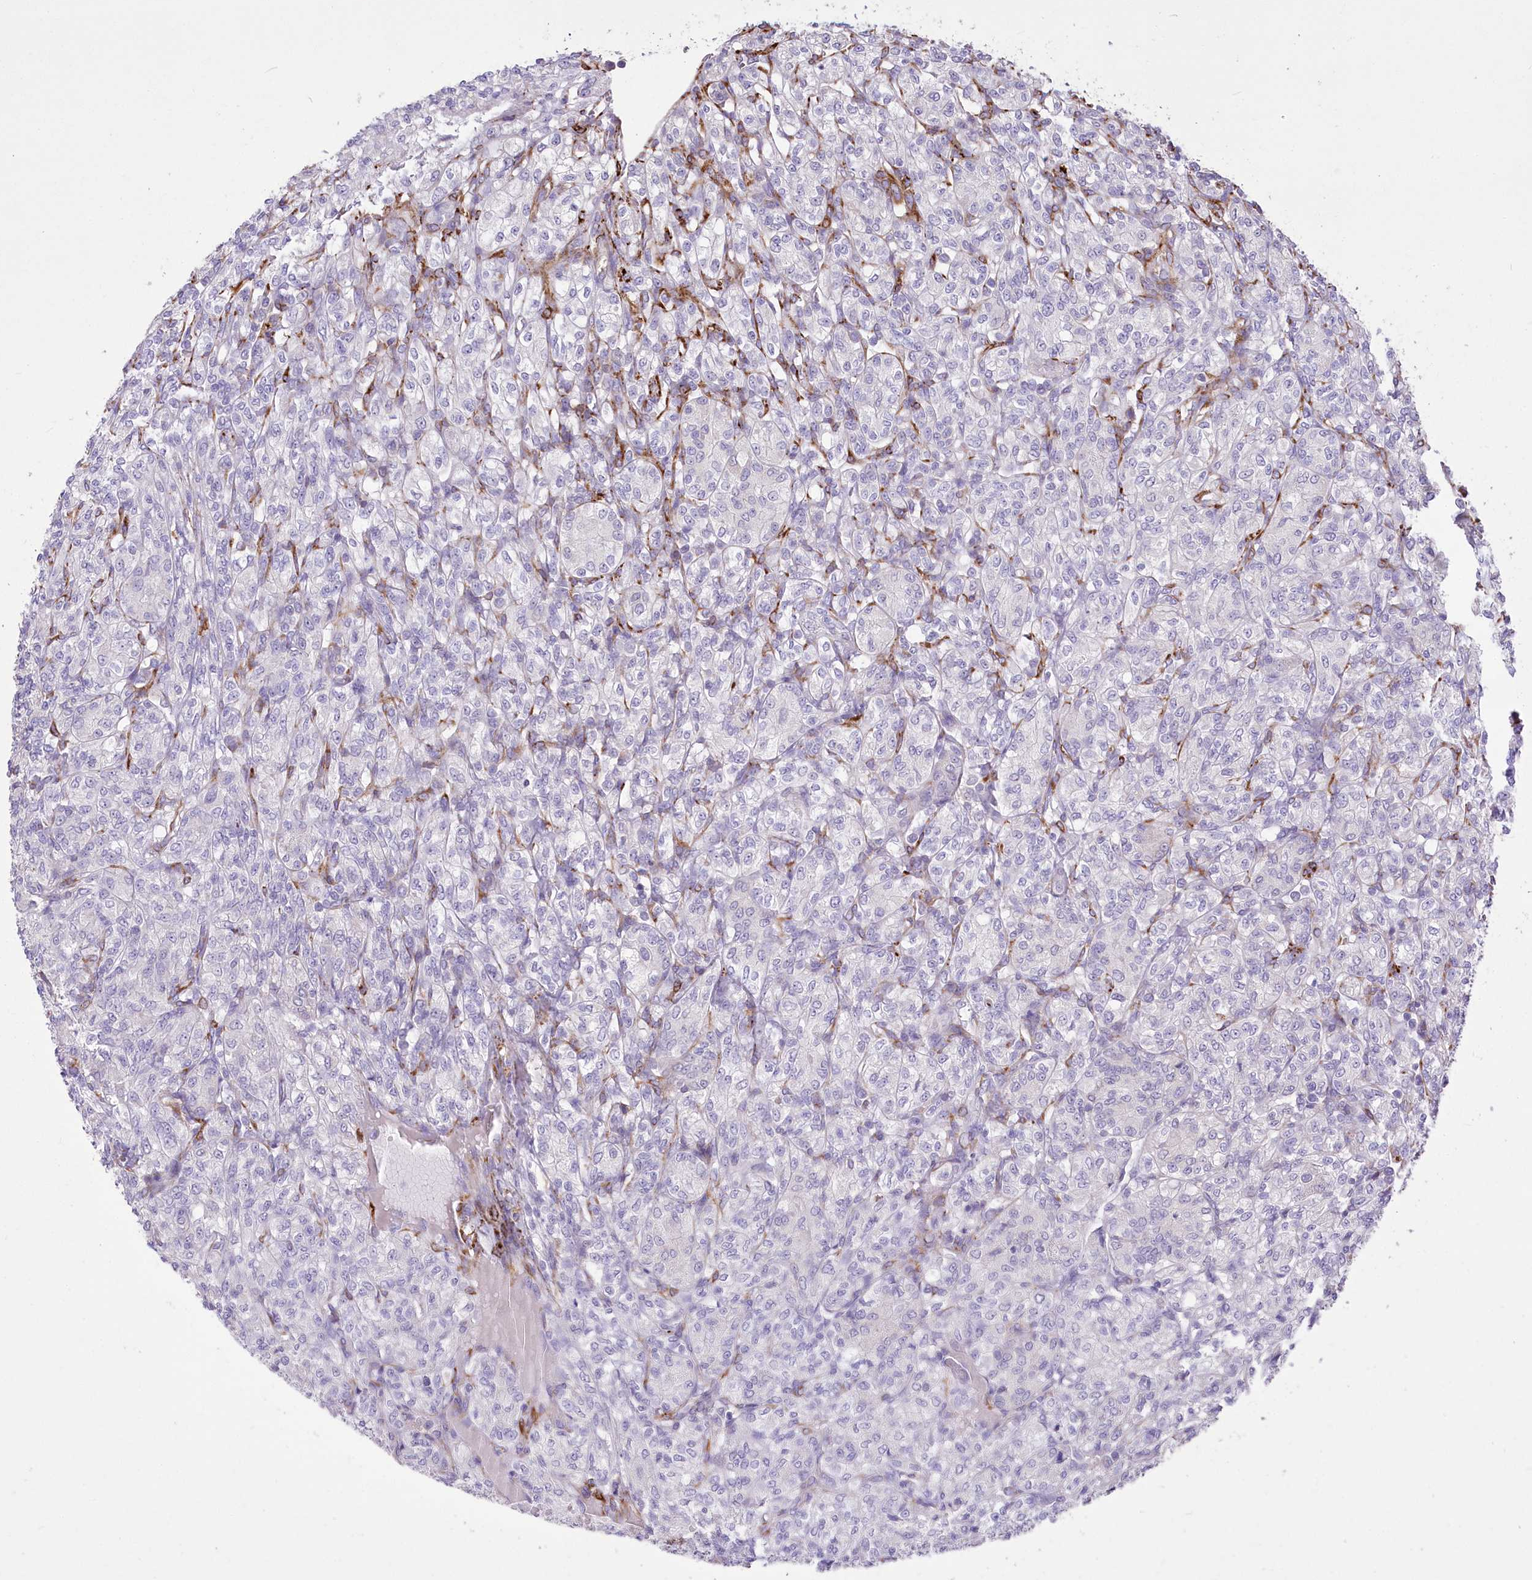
{"staining": {"intensity": "negative", "quantity": "none", "location": "none"}, "tissue": "renal cancer", "cell_type": "Tumor cells", "image_type": "cancer", "snomed": [{"axis": "morphology", "description": "Adenocarcinoma, NOS"}, {"axis": "topography", "description": "Kidney"}], "caption": "This photomicrograph is of renal cancer (adenocarcinoma) stained with immunohistochemistry (IHC) to label a protein in brown with the nuclei are counter-stained blue. There is no positivity in tumor cells.", "gene": "ANGPTL3", "patient": {"sex": "male", "age": 77}}